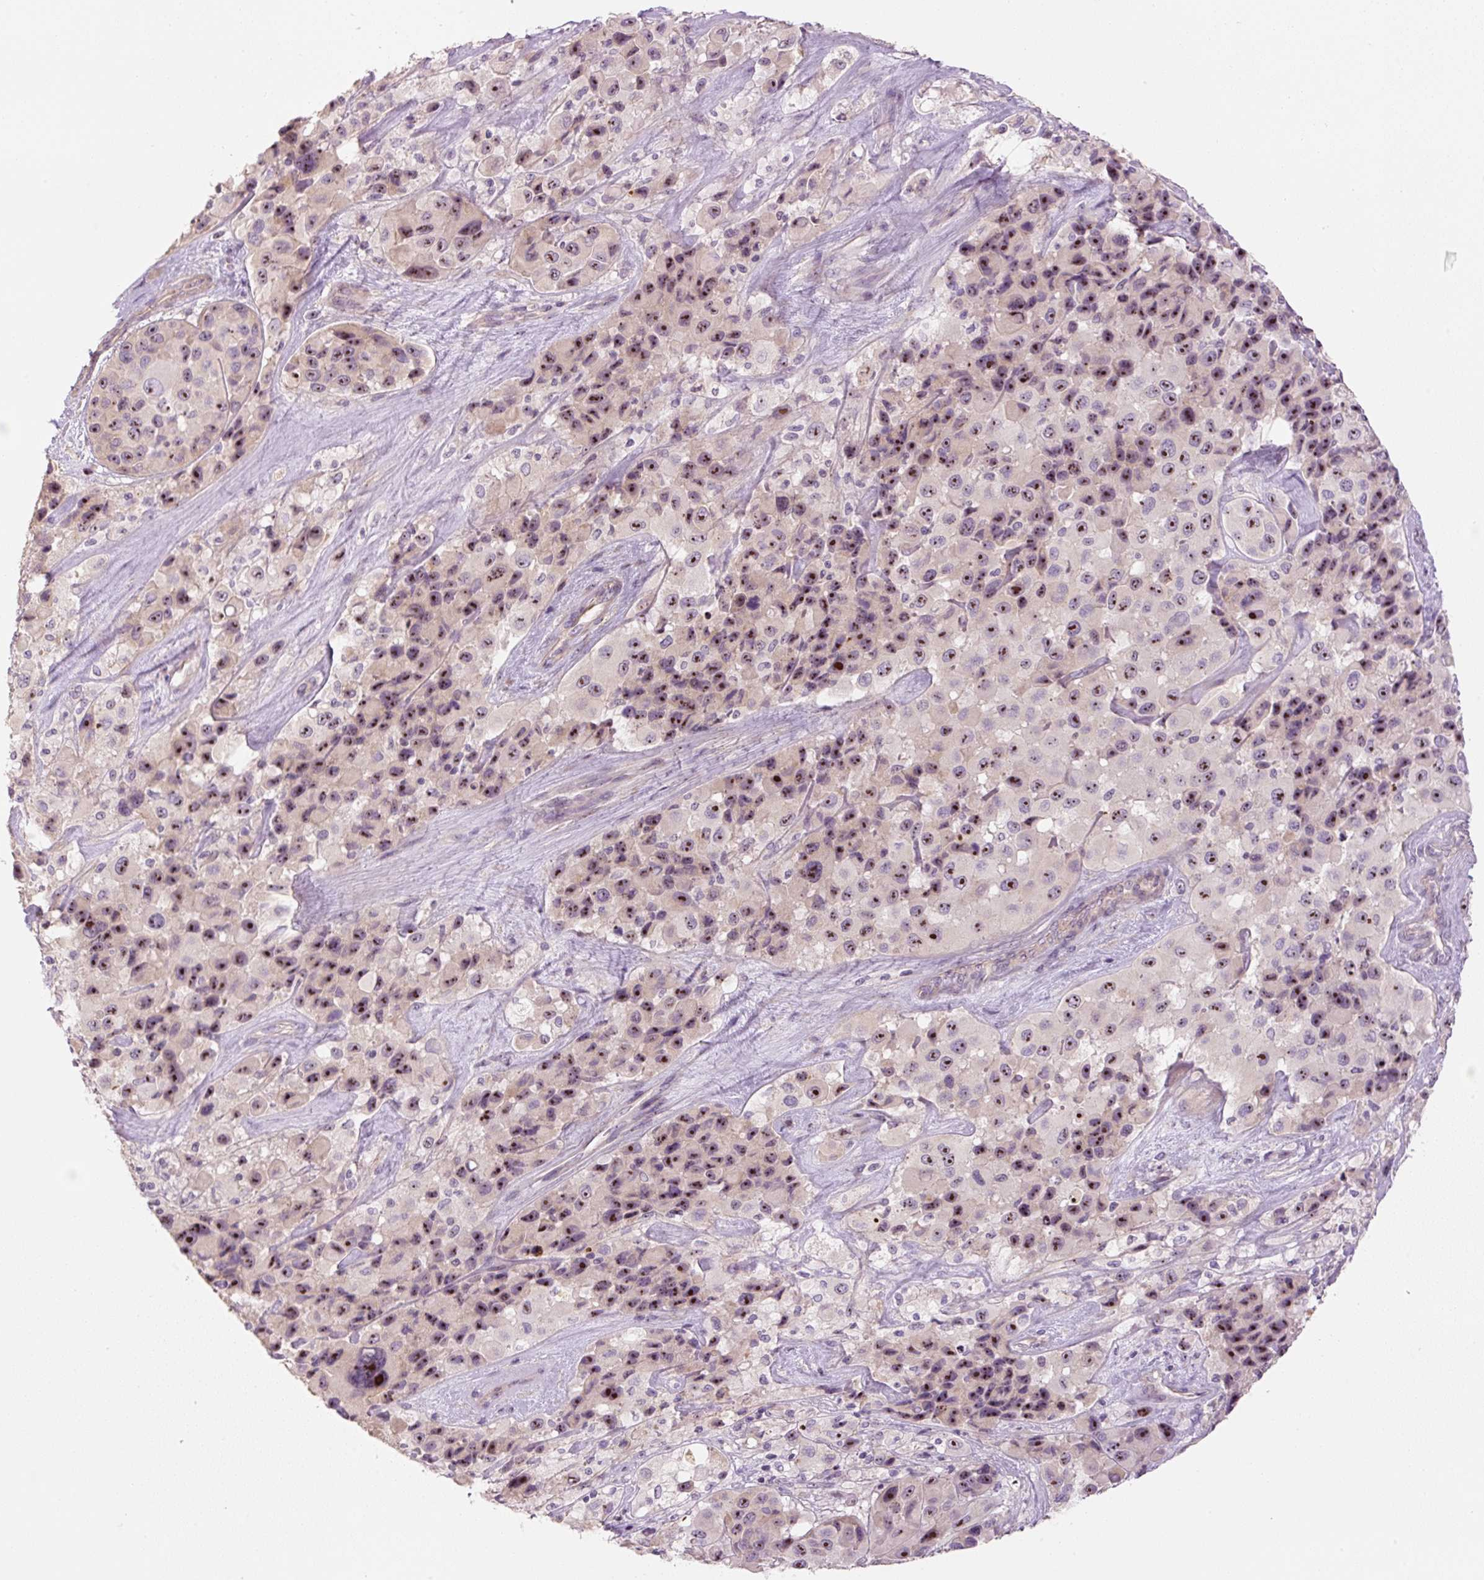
{"staining": {"intensity": "moderate", "quantity": ">75%", "location": "nuclear"}, "tissue": "melanoma", "cell_type": "Tumor cells", "image_type": "cancer", "snomed": [{"axis": "morphology", "description": "Malignant melanoma, Metastatic site"}, {"axis": "topography", "description": "Lymph node"}], "caption": "This is a histology image of immunohistochemistry (IHC) staining of melanoma, which shows moderate staining in the nuclear of tumor cells.", "gene": "TMEM151B", "patient": {"sex": "female", "age": 65}}